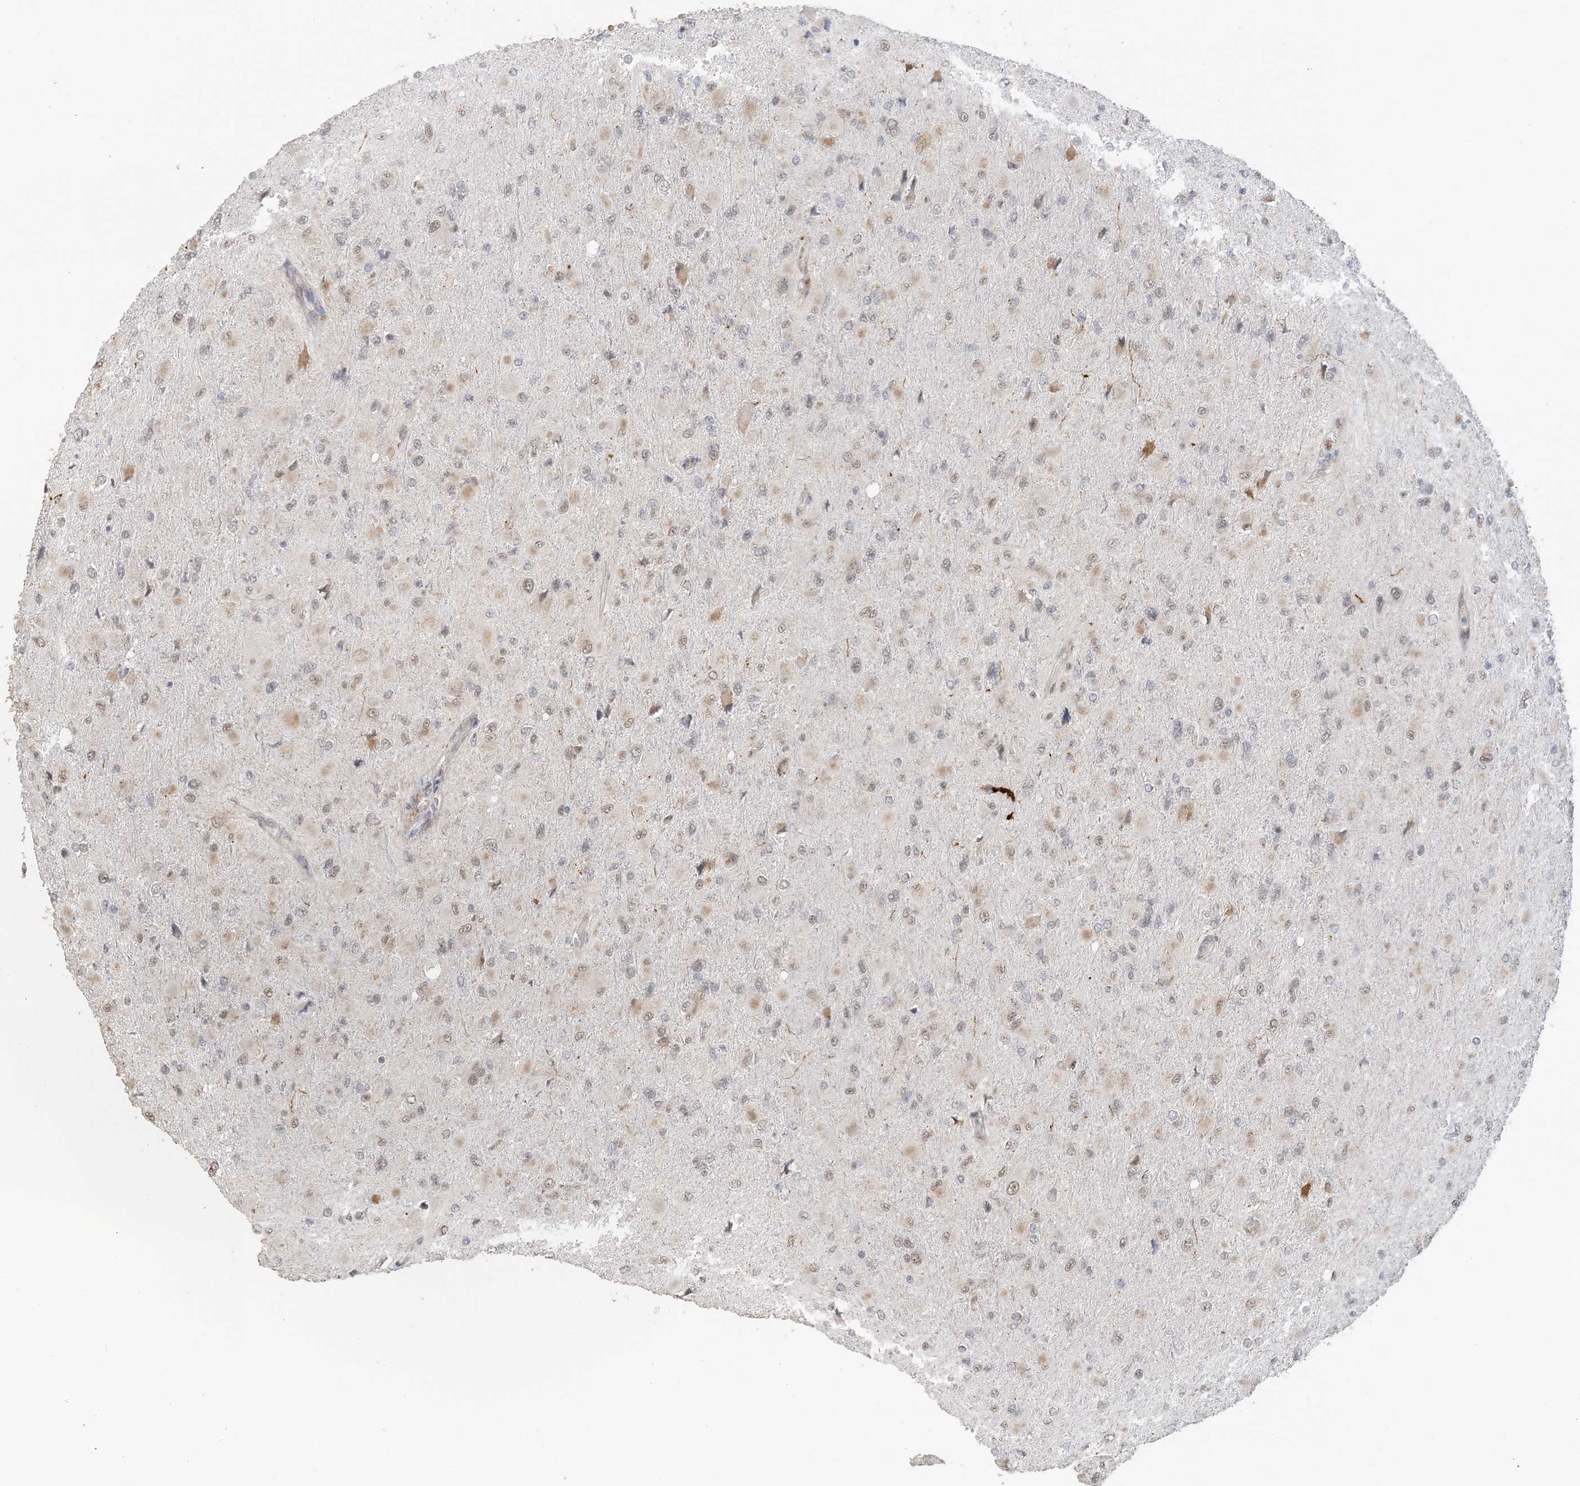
{"staining": {"intensity": "weak", "quantity": "<25%", "location": "cytoplasmic/membranous,nuclear"}, "tissue": "glioma", "cell_type": "Tumor cells", "image_type": "cancer", "snomed": [{"axis": "morphology", "description": "Glioma, malignant, High grade"}, {"axis": "topography", "description": "Cerebral cortex"}], "caption": "Tumor cells show no significant positivity in malignant glioma (high-grade). (DAB immunohistochemistry (IHC), high magnification).", "gene": "ZCCHC4", "patient": {"sex": "female", "age": 36}}